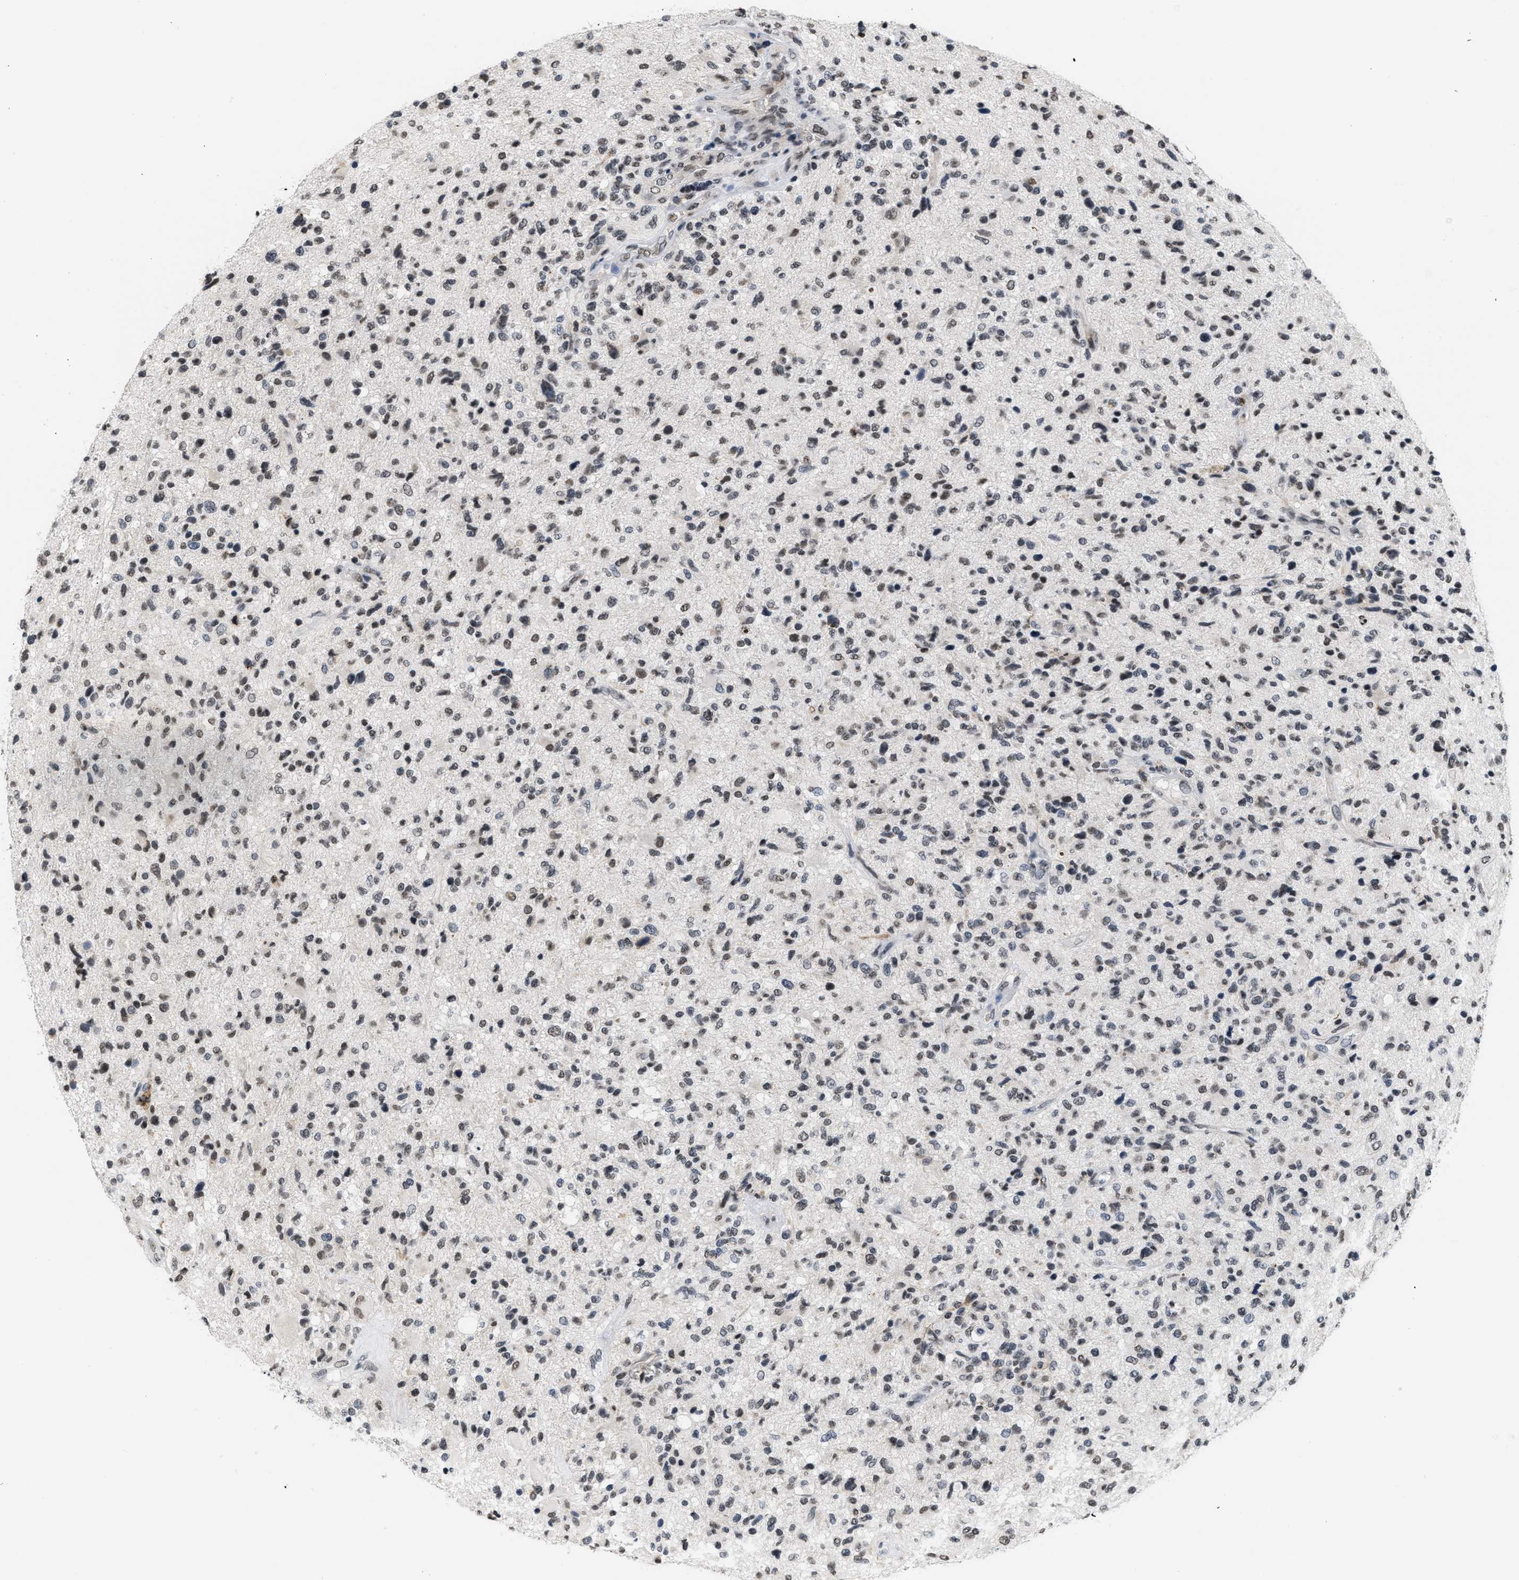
{"staining": {"intensity": "weak", "quantity": ">75%", "location": "nuclear"}, "tissue": "glioma", "cell_type": "Tumor cells", "image_type": "cancer", "snomed": [{"axis": "morphology", "description": "Glioma, malignant, High grade"}, {"axis": "topography", "description": "Brain"}], "caption": "Approximately >75% of tumor cells in human malignant high-grade glioma display weak nuclear protein expression as visualized by brown immunohistochemical staining.", "gene": "RAF1", "patient": {"sex": "male", "age": 72}}